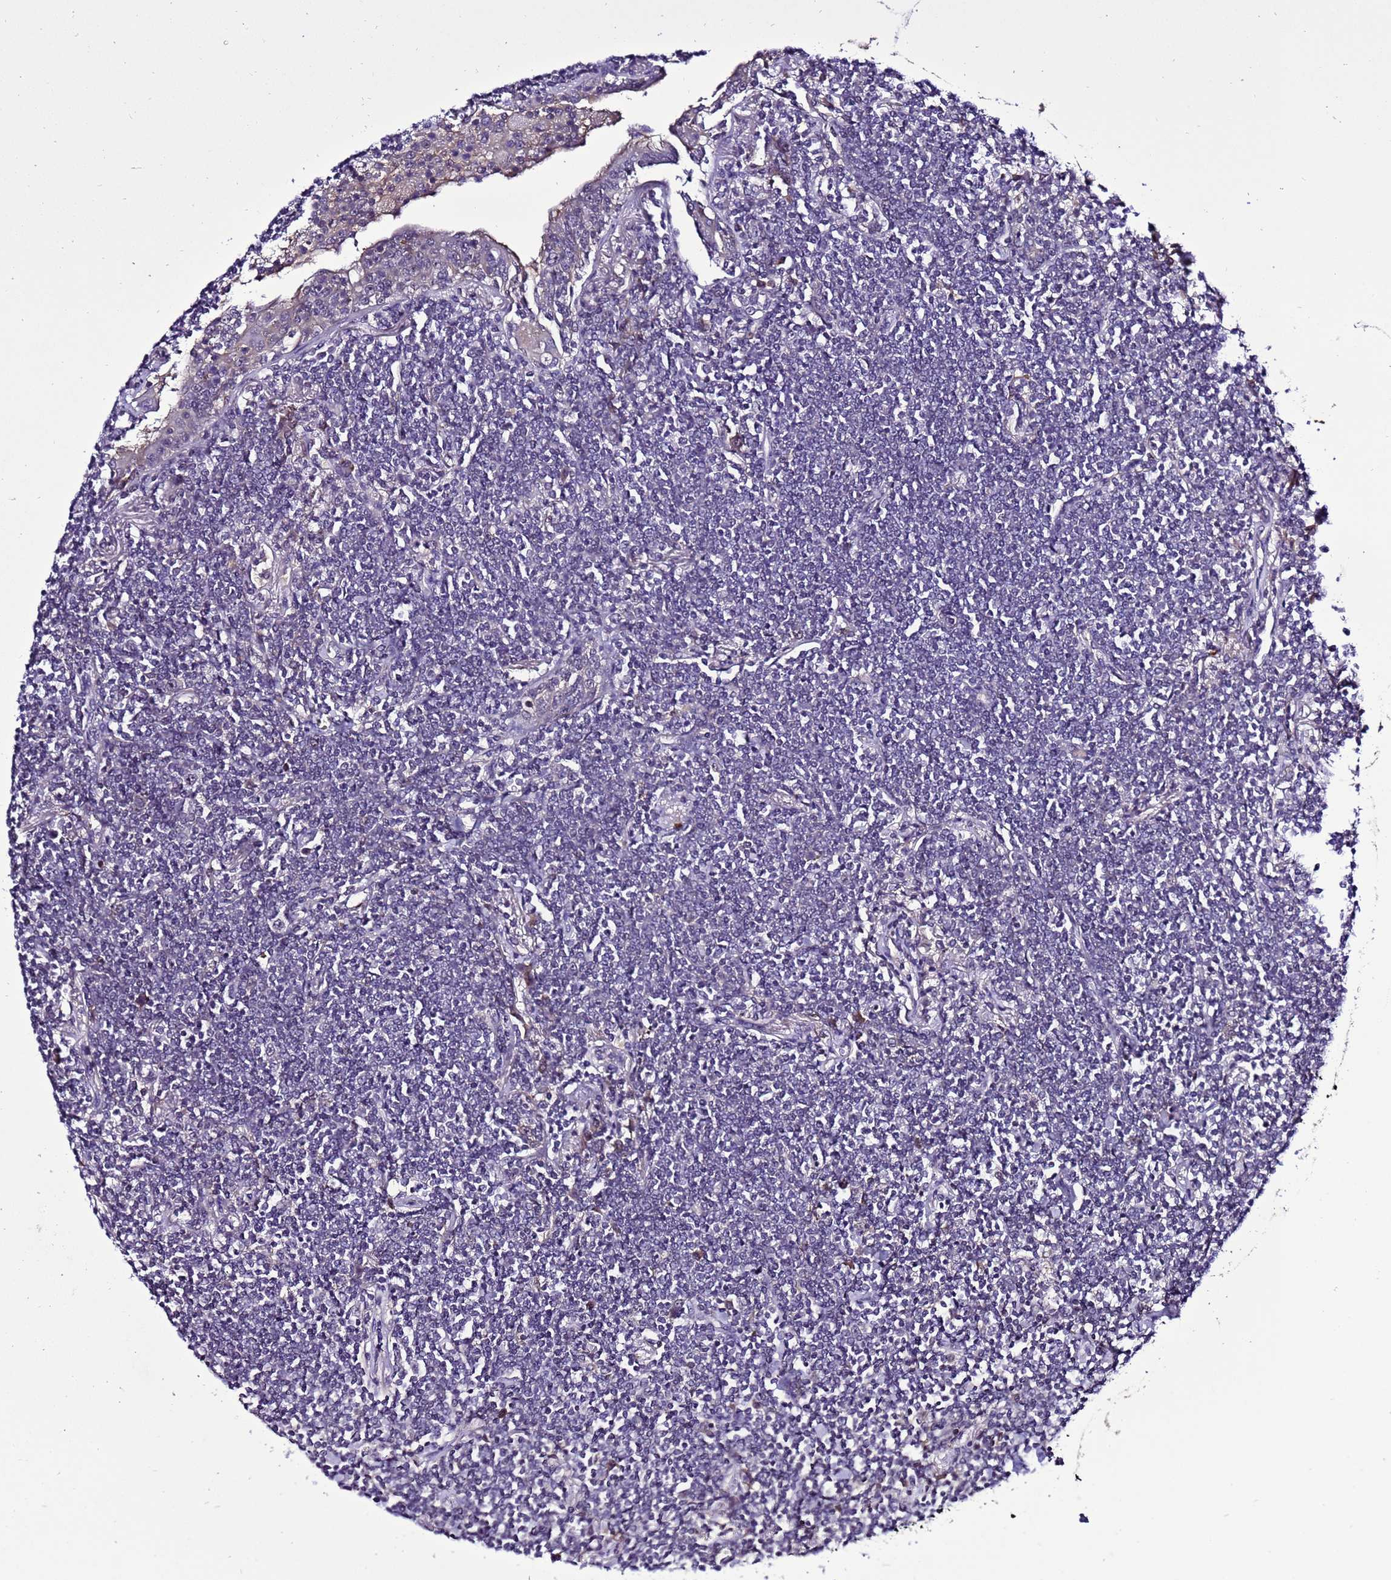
{"staining": {"intensity": "negative", "quantity": "none", "location": "none"}, "tissue": "lymphoma", "cell_type": "Tumor cells", "image_type": "cancer", "snomed": [{"axis": "morphology", "description": "Malignant lymphoma, non-Hodgkin's type, Low grade"}, {"axis": "topography", "description": "Lung"}], "caption": "Immunohistochemistry micrograph of neoplastic tissue: lymphoma stained with DAB (3,3'-diaminobenzidine) reveals no significant protein staining in tumor cells. (Immunohistochemistry (ihc), brightfield microscopy, high magnification).", "gene": "C19orf47", "patient": {"sex": "female", "age": 71}}